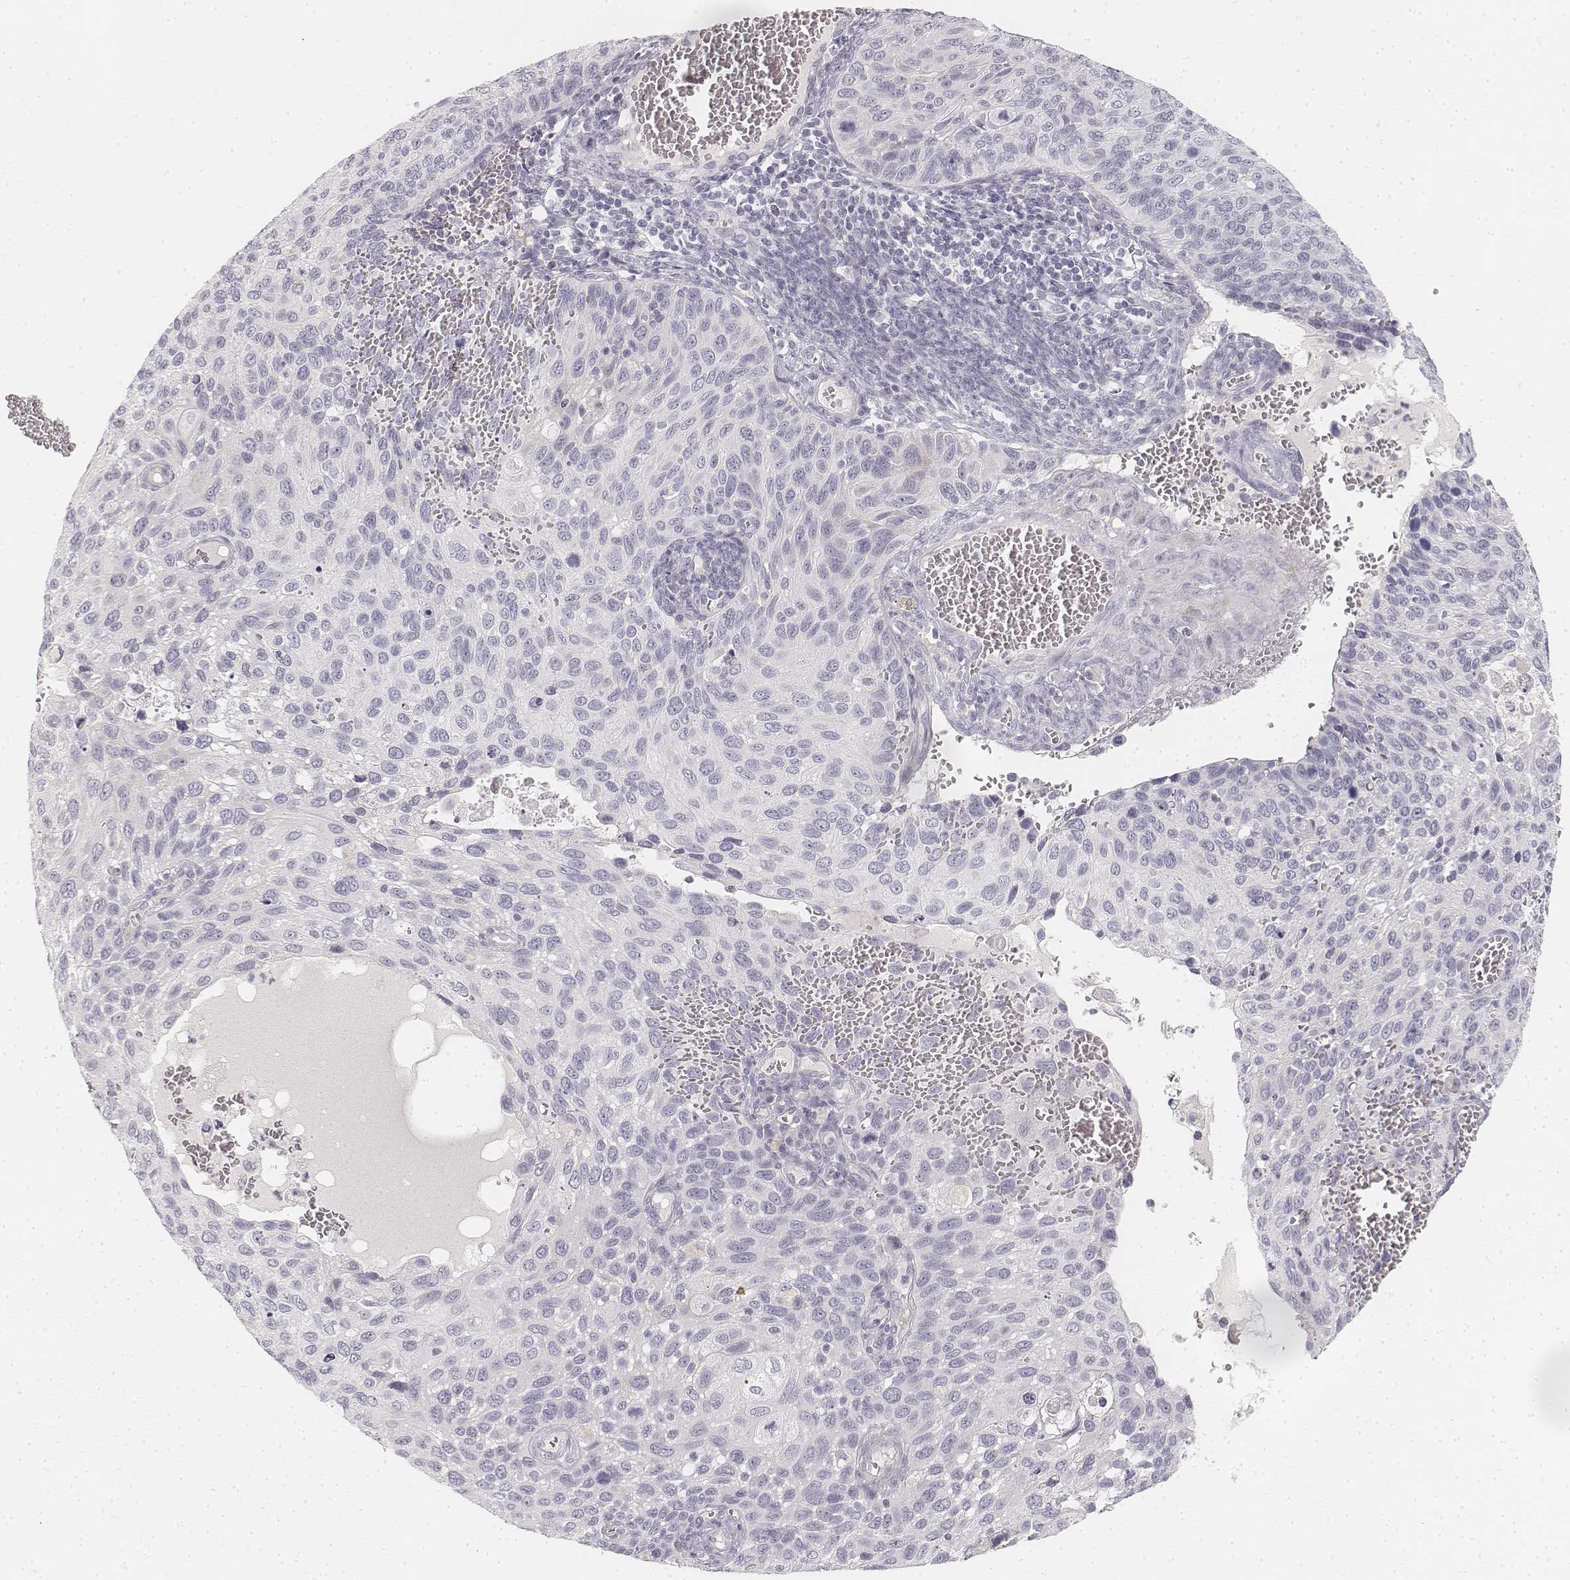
{"staining": {"intensity": "negative", "quantity": "none", "location": "none"}, "tissue": "cervical cancer", "cell_type": "Tumor cells", "image_type": "cancer", "snomed": [{"axis": "morphology", "description": "Squamous cell carcinoma, NOS"}, {"axis": "topography", "description": "Cervix"}], "caption": "A high-resolution photomicrograph shows immunohistochemistry (IHC) staining of squamous cell carcinoma (cervical), which exhibits no significant positivity in tumor cells. Brightfield microscopy of IHC stained with DAB (3,3'-diaminobenzidine) (brown) and hematoxylin (blue), captured at high magnification.", "gene": "DSG4", "patient": {"sex": "female", "age": 70}}